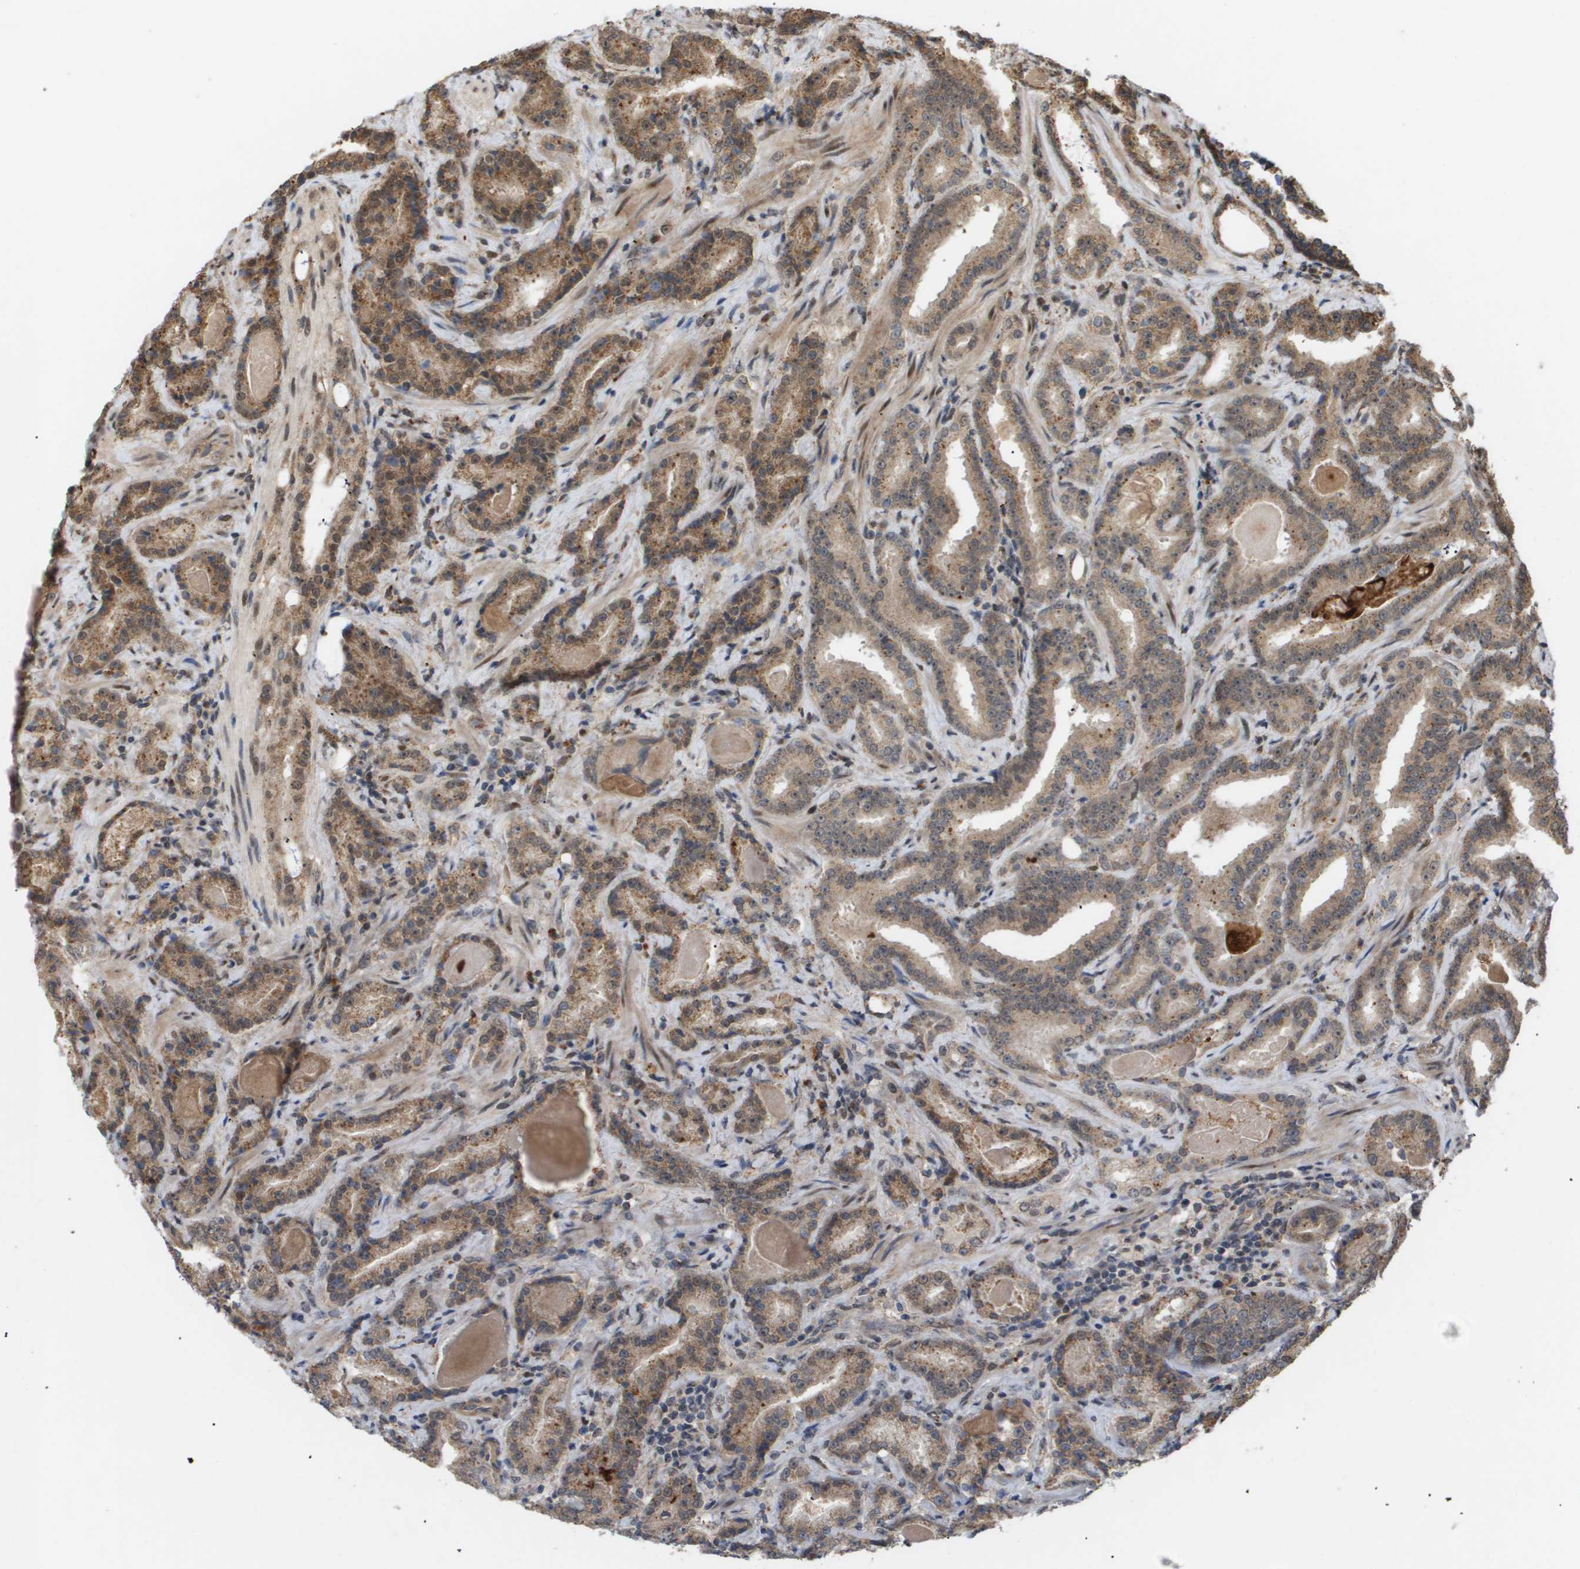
{"staining": {"intensity": "moderate", "quantity": ">75%", "location": "cytoplasmic/membranous"}, "tissue": "prostate cancer", "cell_type": "Tumor cells", "image_type": "cancer", "snomed": [{"axis": "morphology", "description": "Adenocarcinoma, Low grade"}, {"axis": "topography", "description": "Prostate"}], "caption": "Prostate cancer stained for a protein shows moderate cytoplasmic/membranous positivity in tumor cells.", "gene": "PDGFB", "patient": {"sex": "male", "age": 60}}